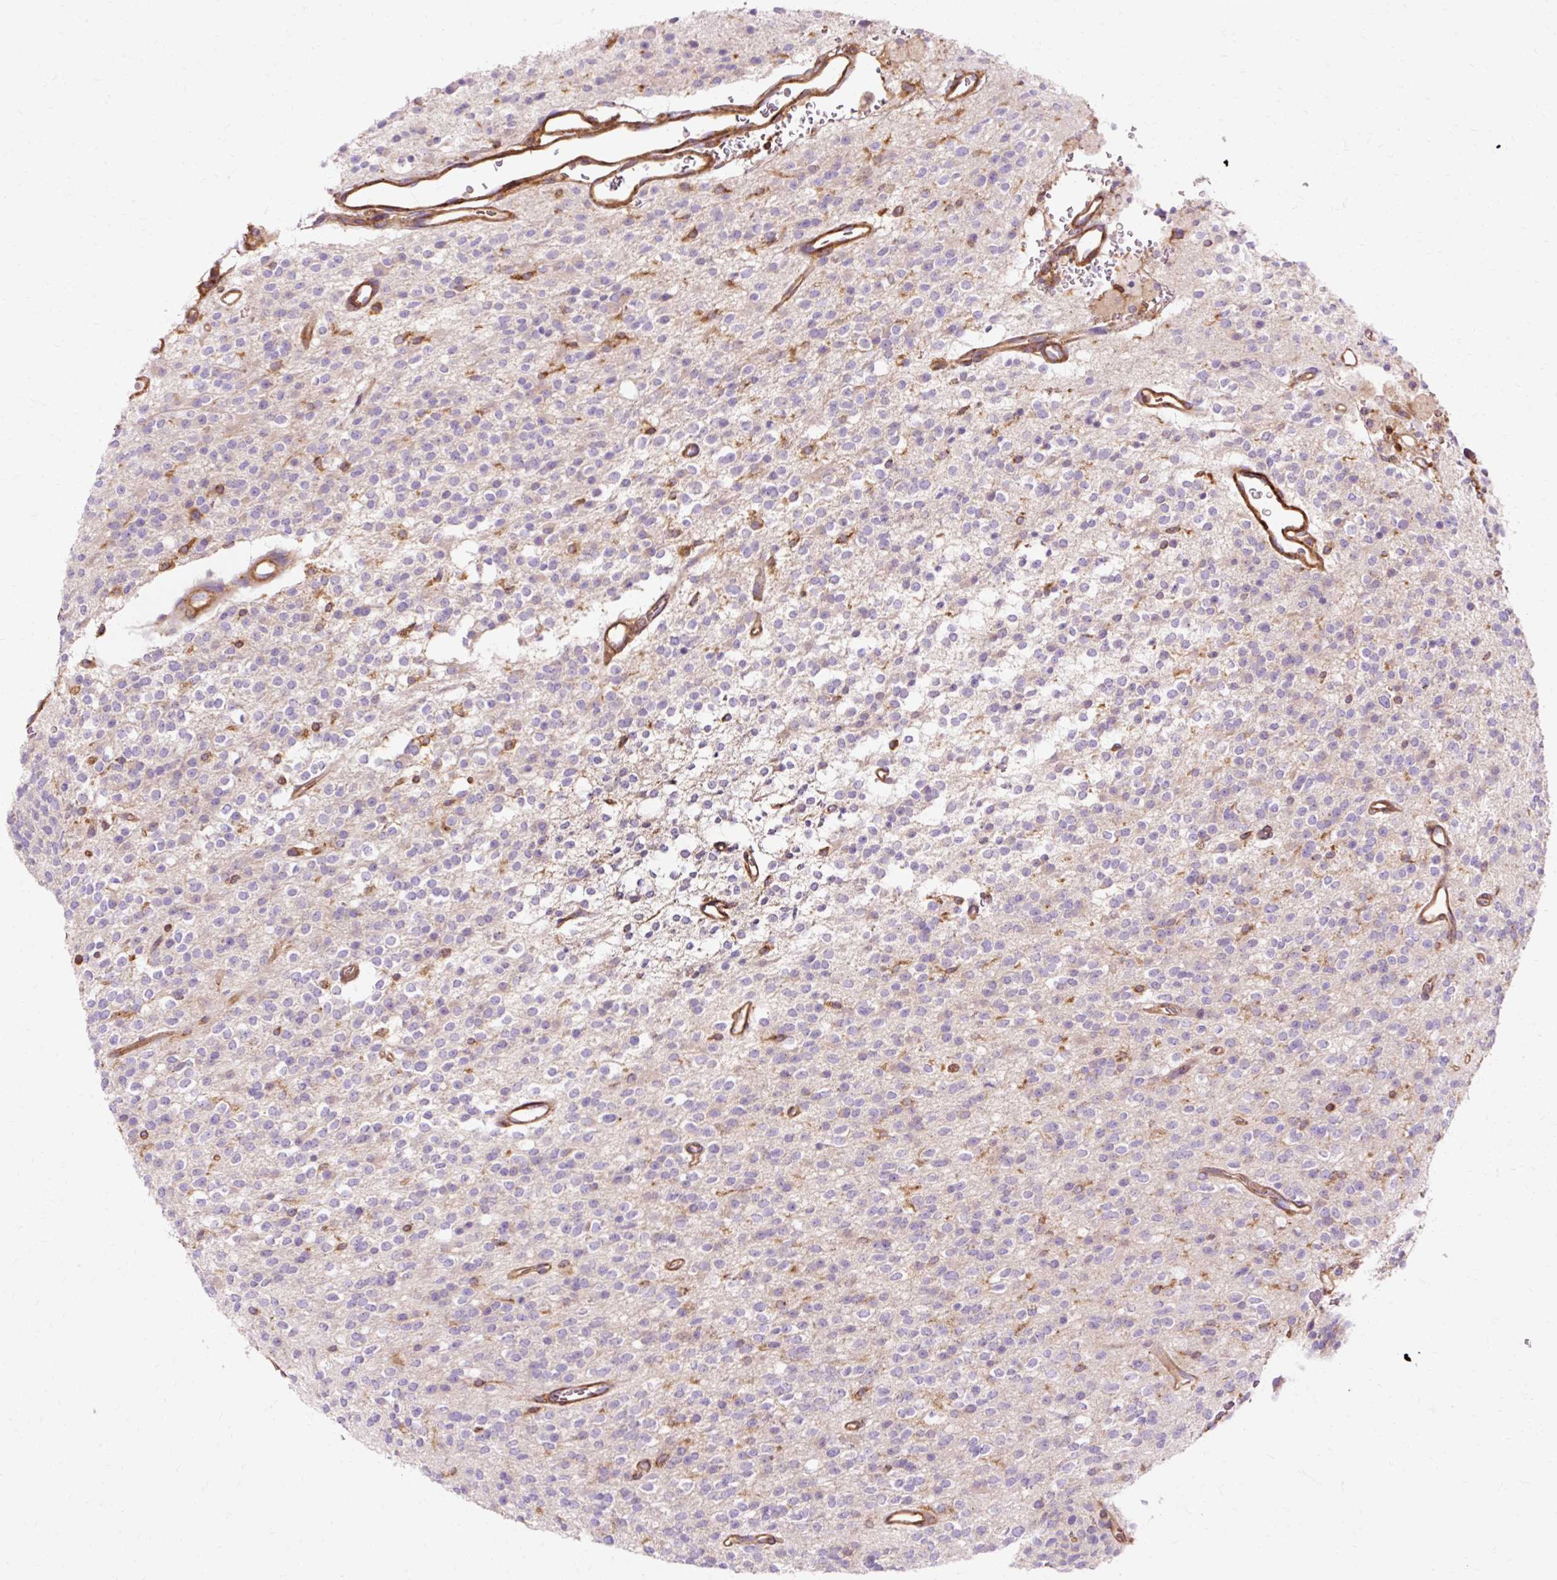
{"staining": {"intensity": "negative", "quantity": "none", "location": "none"}, "tissue": "glioma", "cell_type": "Tumor cells", "image_type": "cancer", "snomed": [{"axis": "morphology", "description": "Glioma, malignant, High grade"}, {"axis": "topography", "description": "Brain"}], "caption": "IHC image of neoplastic tissue: malignant high-grade glioma stained with DAB (3,3'-diaminobenzidine) demonstrates no significant protein positivity in tumor cells.", "gene": "TBC1D2B", "patient": {"sex": "male", "age": 34}}